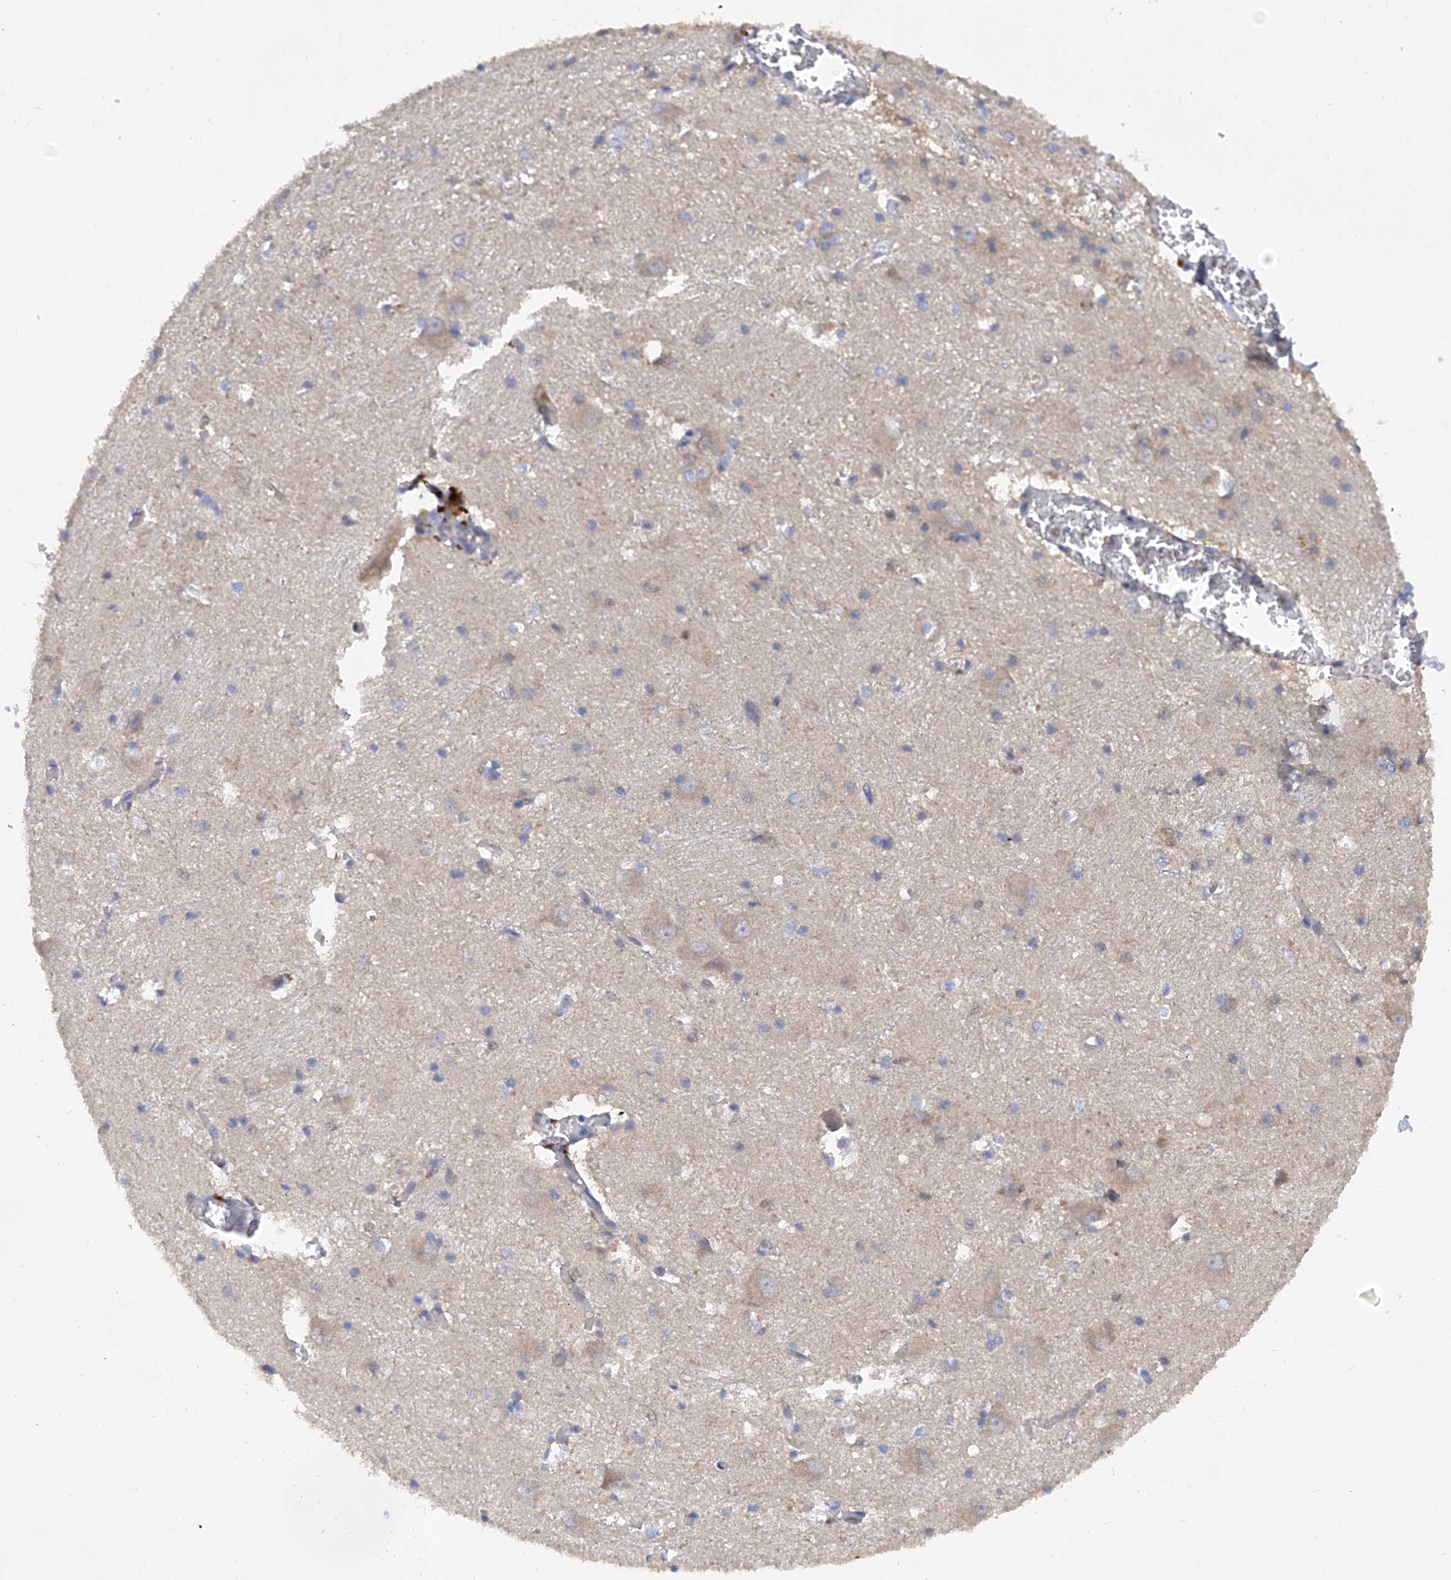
{"staining": {"intensity": "moderate", "quantity": "<25%", "location": "cytoplasmic/membranous"}, "tissue": "caudate", "cell_type": "Glial cells", "image_type": "normal", "snomed": [{"axis": "morphology", "description": "Normal tissue, NOS"}, {"axis": "topography", "description": "Lateral ventricle wall"}], "caption": "Caudate stained with a brown dye reveals moderate cytoplasmic/membranous positive staining in about <25% of glial cells.", "gene": "SPATA20", "patient": {"sex": "male", "age": 37}}